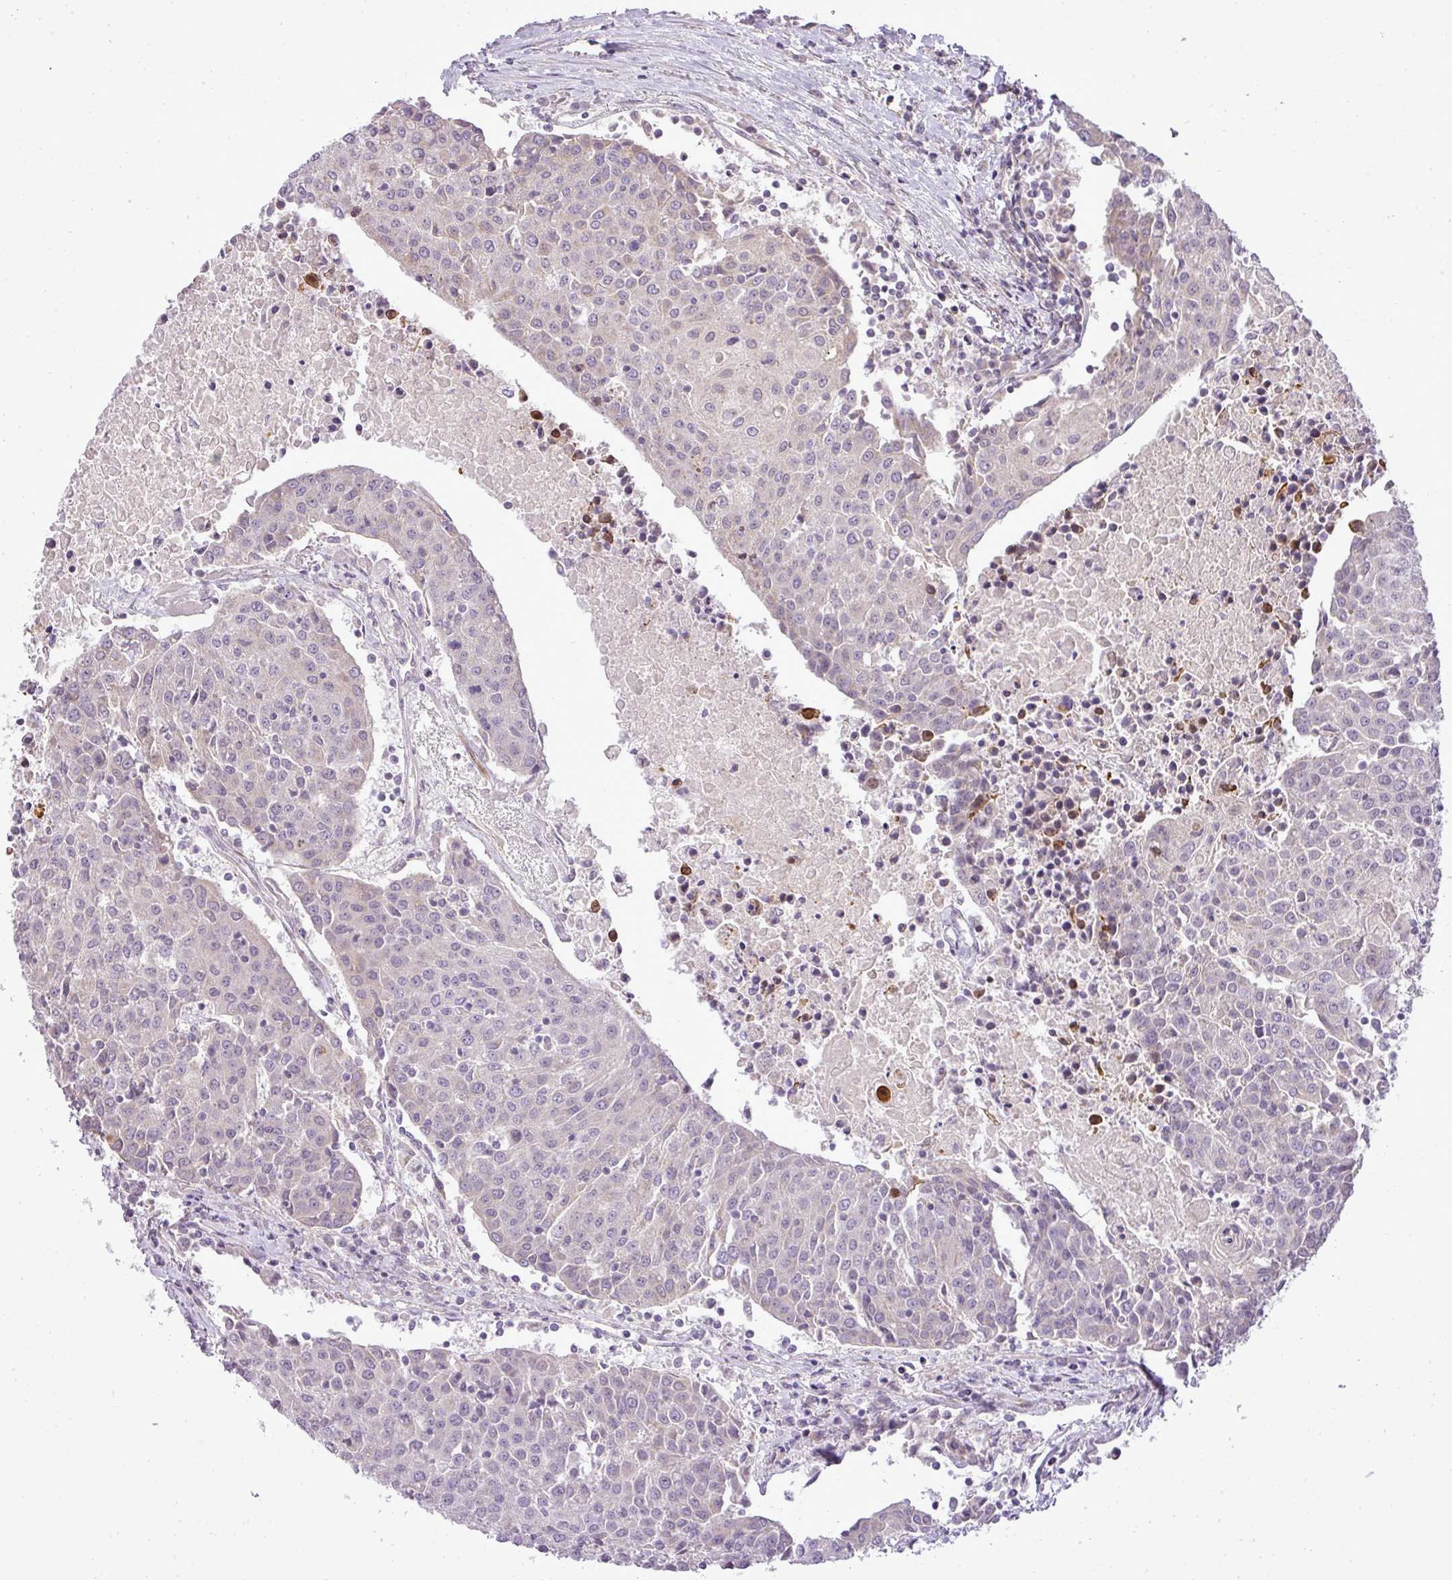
{"staining": {"intensity": "negative", "quantity": "none", "location": "none"}, "tissue": "urothelial cancer", "cell_type": "Tumor cells", "image_type": "cancer", "snomed": [{"axis": "morphology", "description": "Urothelial carcinoma, High grade"}, {"axis": "topography", "description": "Urinary bladder"}], "caption": "IHC of urothelial cancer exhibits no positivity in tumor cells.", "gene": "ZDHHC1", "patient": {"sex": "female", "age": 85}}